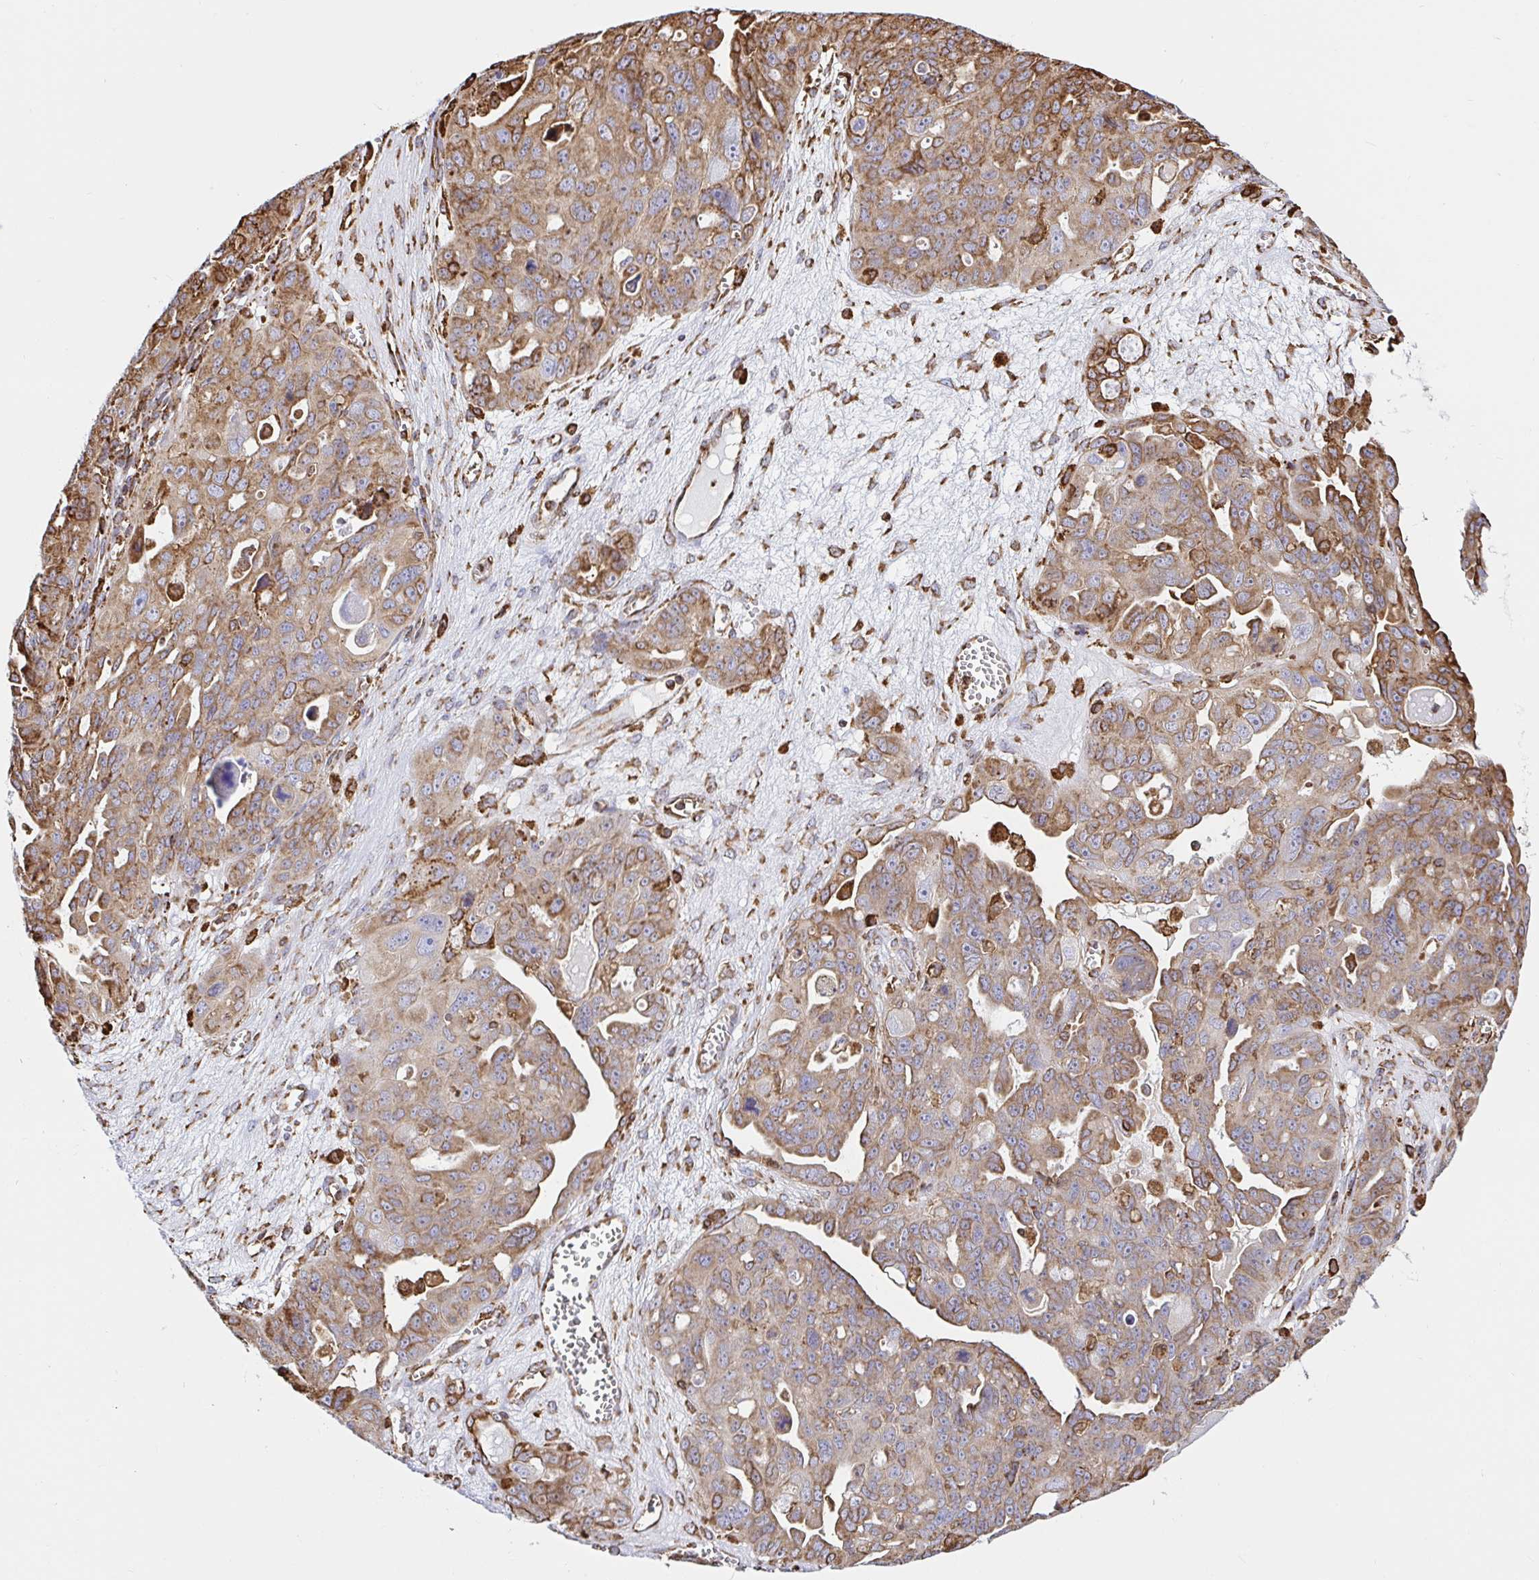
{"staining": {"intensity": "moderate", "quantity": ">75%", "location": "cytoplasmic/membranous"}, "tissue": "ovarian cancer", "cell_type": "Tumor cells", "image_type": "cancer", "snomed": [{"axis": "morphology", "description": "Carcinoma, endometroid"}, {"axis": "topography", "description": "Ovary"}], "caption": "Immunohistochemistry (DAB (3,3'-diaminobenzidine)) staining of human ovarian endometroid carcinoma reveals moderate cytoplasmic/membranous protein expression in about >75% of tumor cells. (DAB (3,3'-diaminobenzidine) IHC, brown staining for protein, blue staining for nuclei).", "gene": "CLGN", "patient": {"sex": "female", "age": 70}}